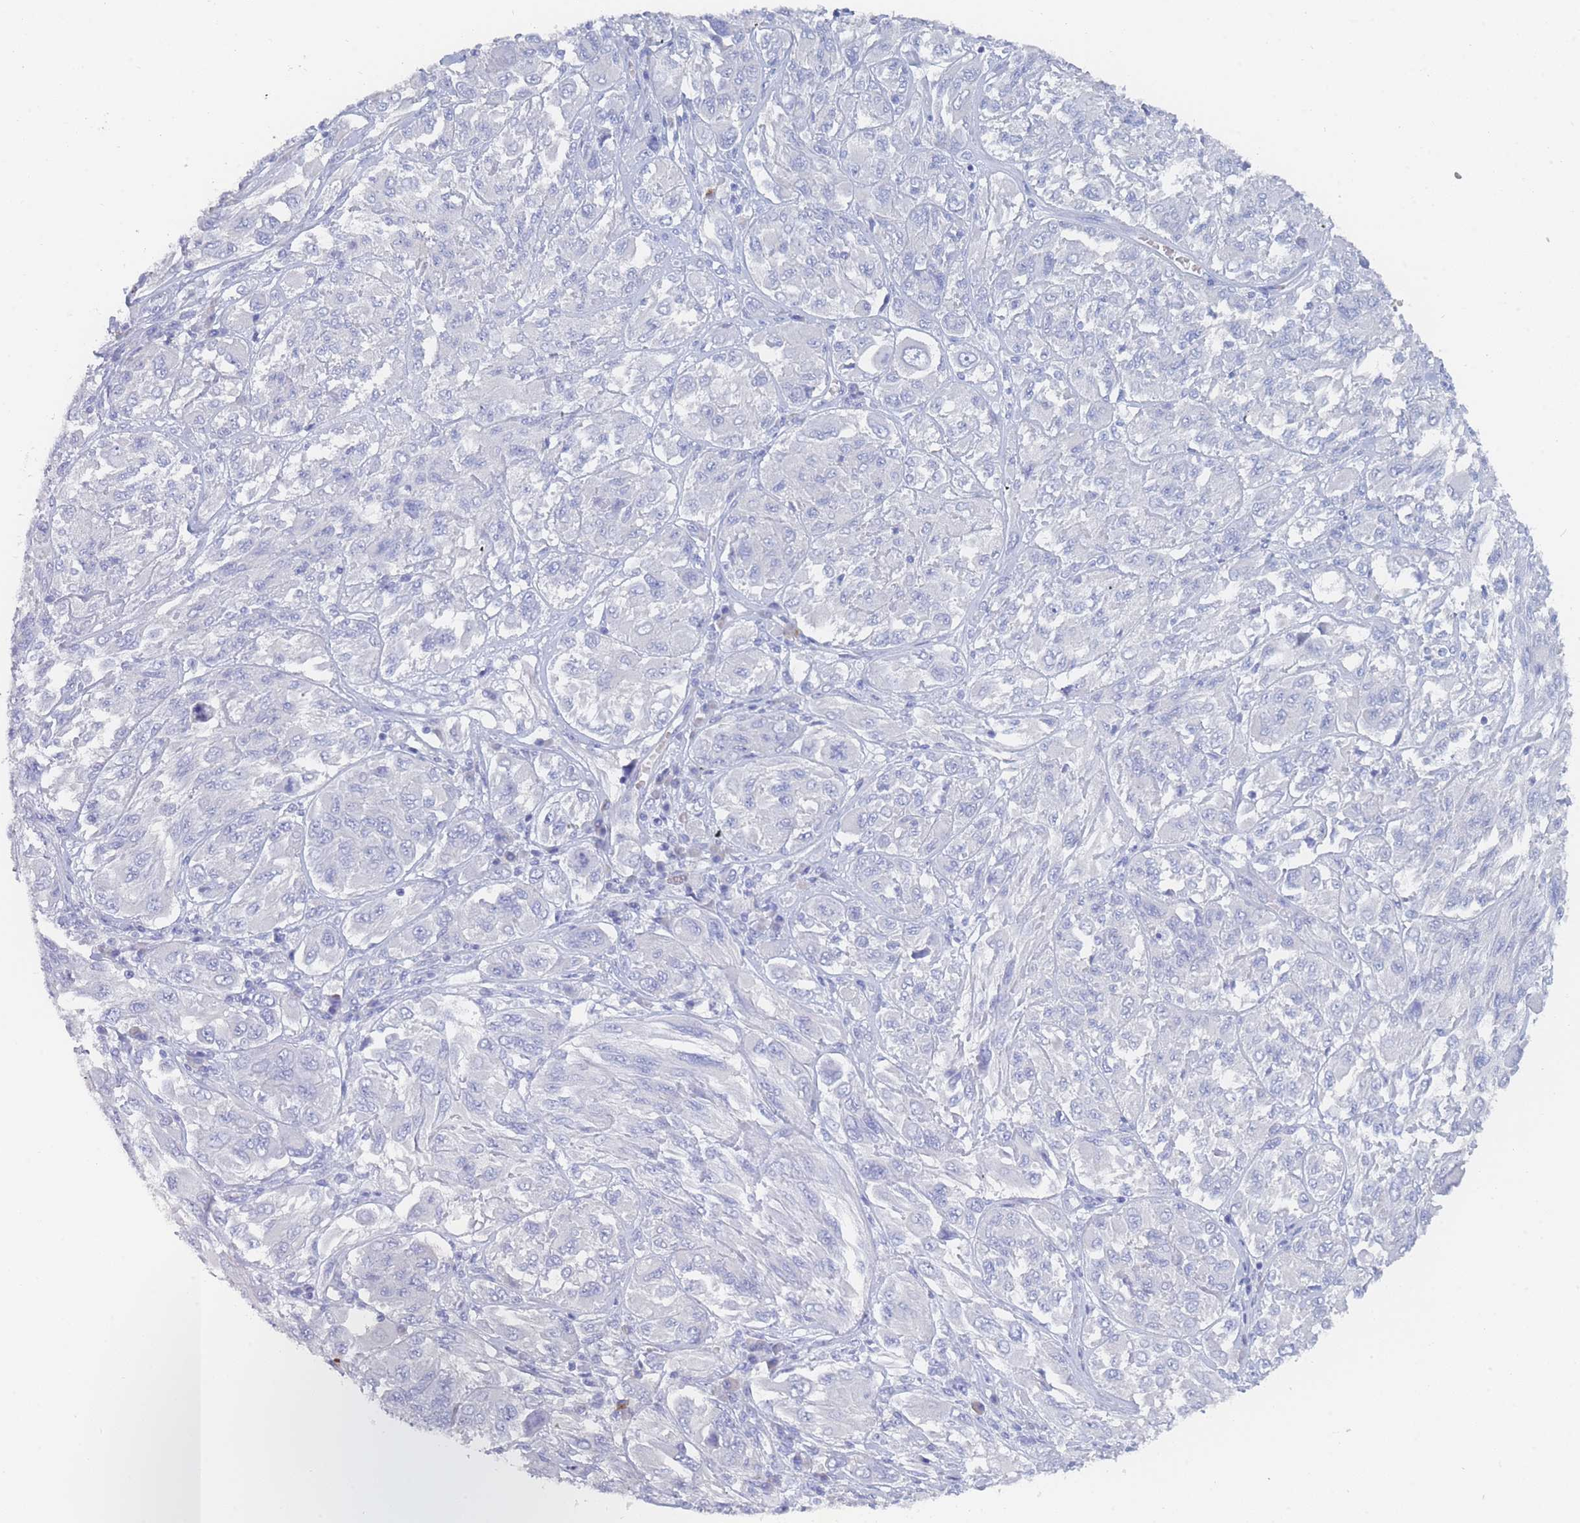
{"staining": {"intensity": "negative", "quantity": "none", "location": "none"}, "tissue": "melanoma", "cell_type": "Tumor cells", "image_type": "cancer", "snomed": [{"axis": "morphology", "description": "Malignant melanoma, NOS"}, {"axis": "topography", "description": "Skin"}], "caption": "IHC of melanoma displays no positivity in tumor cells.", "gene": "SLC25A35", "patient": {"sex": "female", "age": 91}}